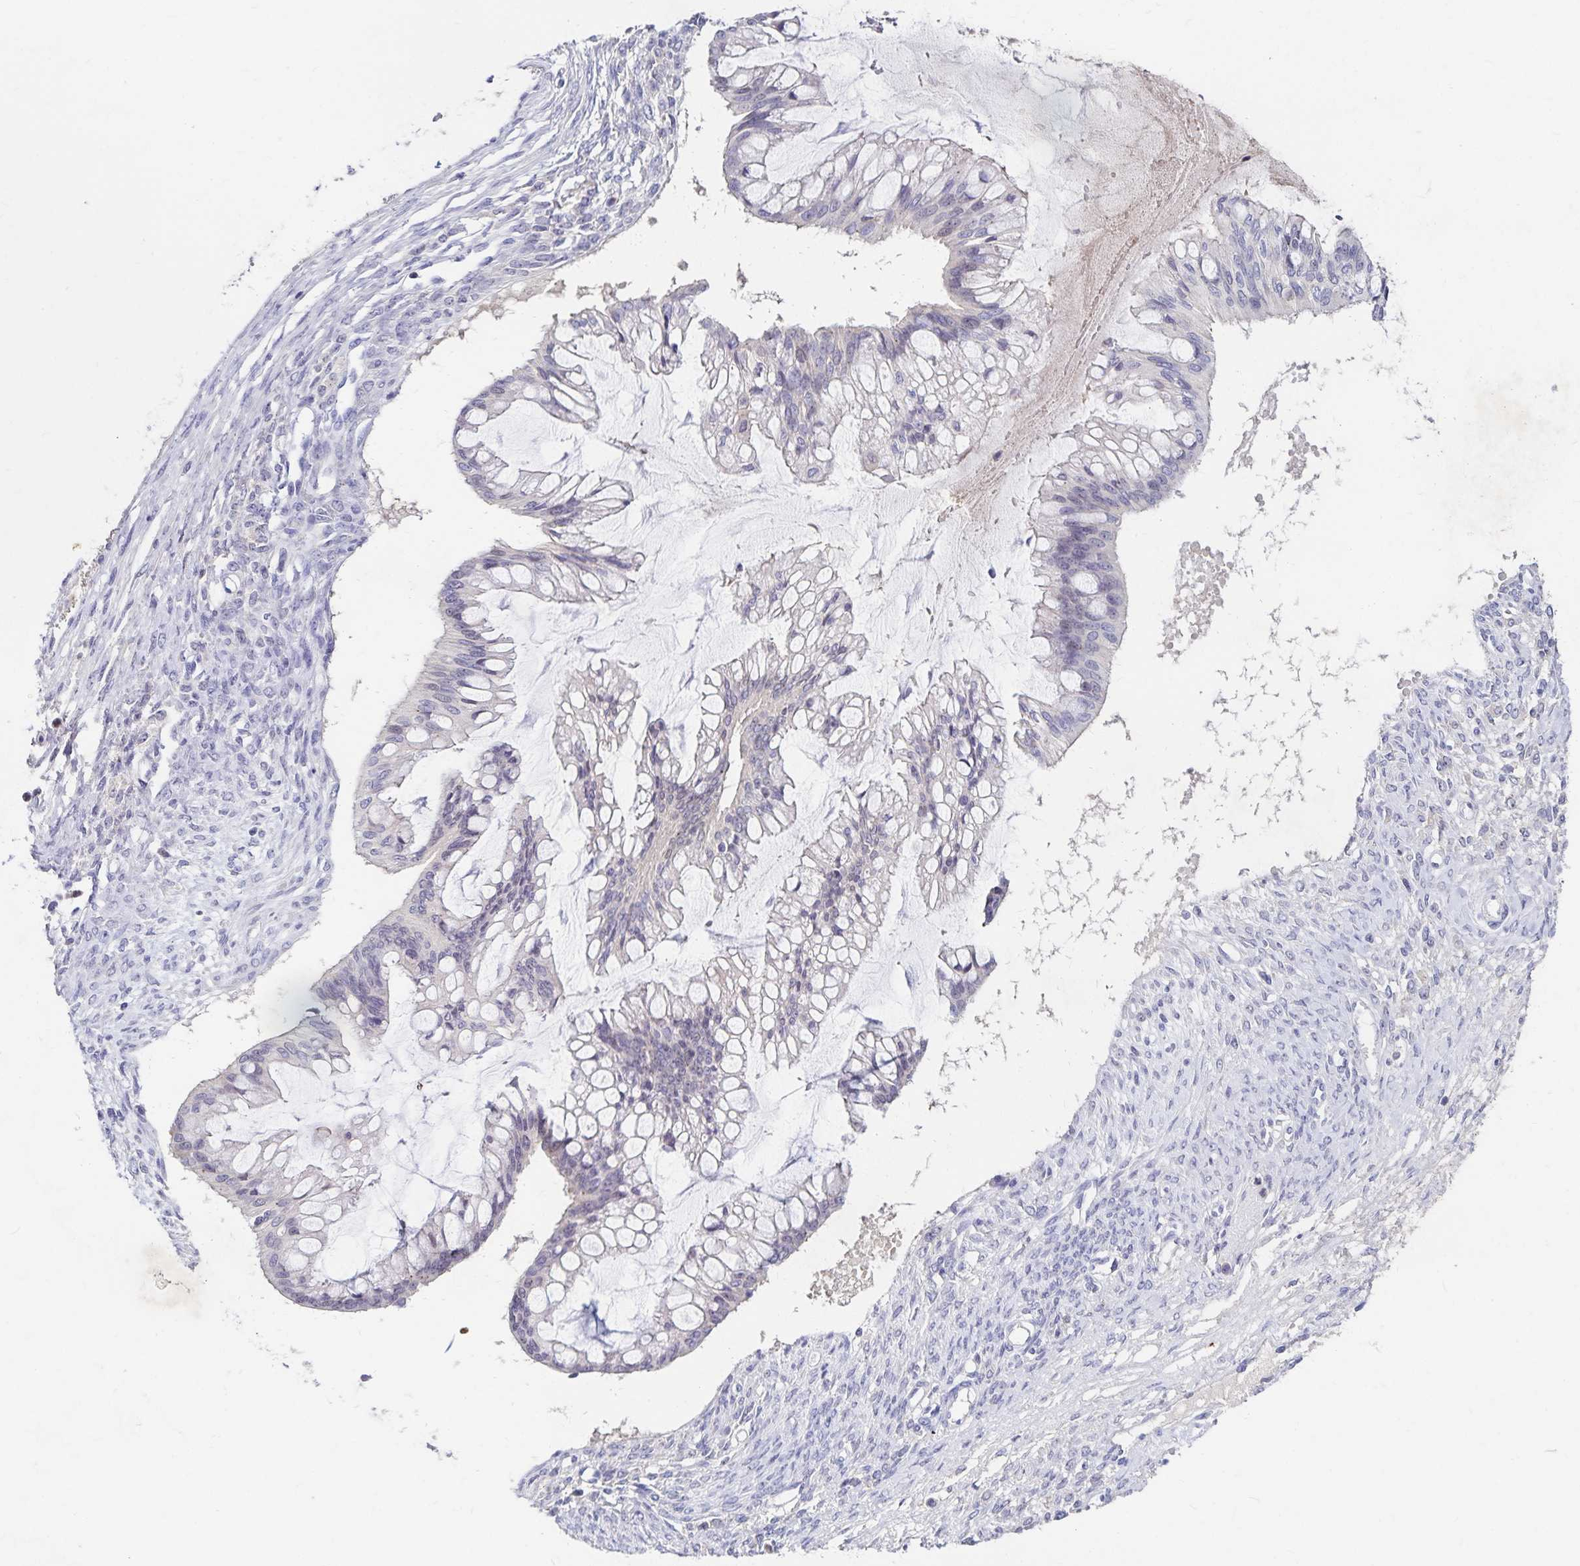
{"staining": {"intensity": "weak", "quantity": "<25%", "location": "nuclear"}, "tissue": "ovarian cancer", "cell_type": "Tumor cells", "image_type": "cancer", "snomed": [{"axis": "morphology", "description": "Cystadenocarcinoma, mucinous, NOS"}, {"axis": "topography", "description": "Ovary"}], "caption": "Immunohistochemical staining of human ovarian mucinous cystadenocarcinoma displays no significant staining in tumor cells.", "gene": "PAX5", "patient": {"sex": "female", "age": 73}}